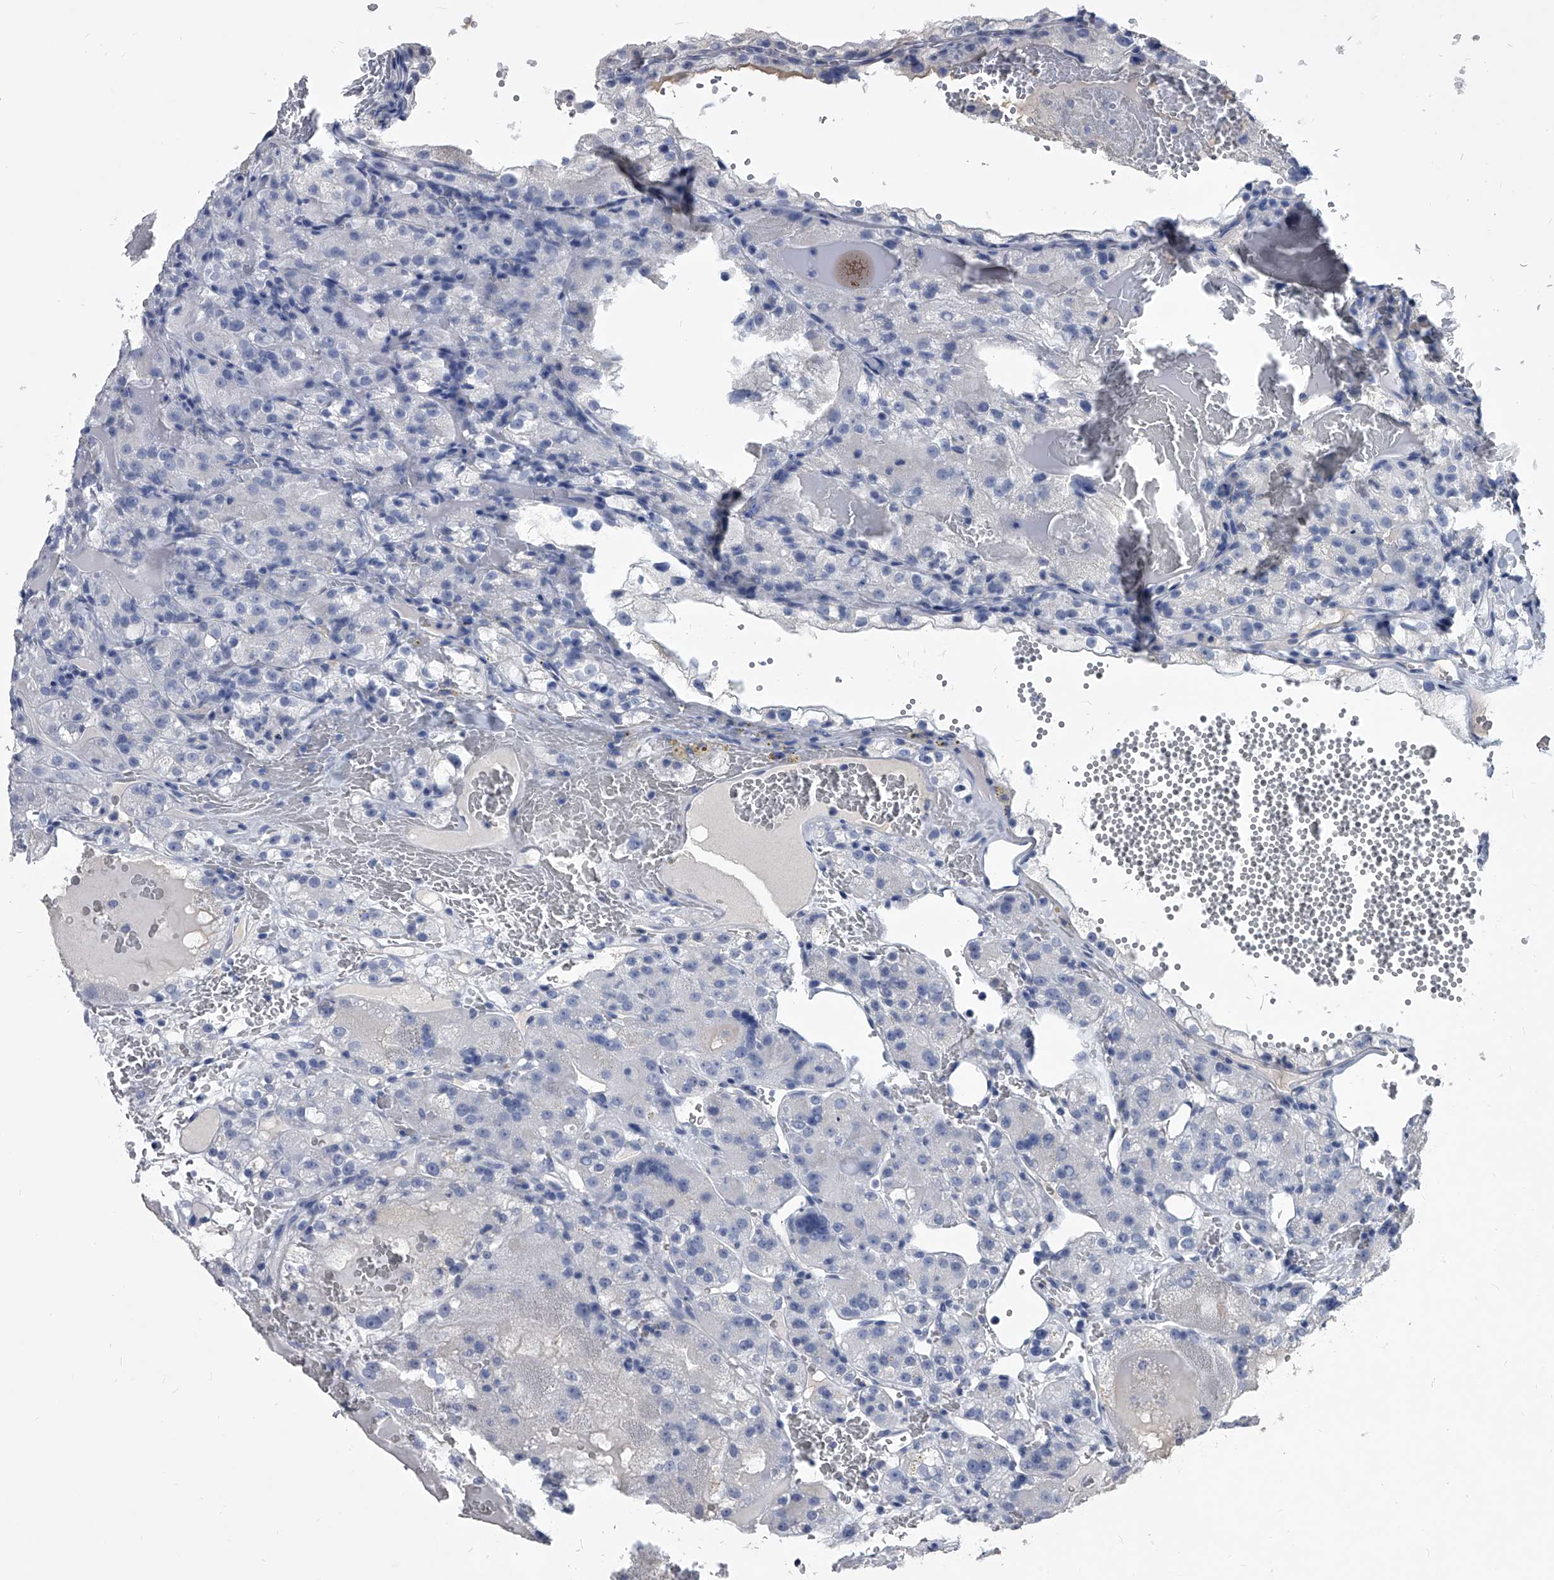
{"staining": {"intensity": "negative", "quantity": "none", "location": "none"}, "tissue": "renal cancer", "cell_type": "Tumor cells", "image_type": "cancer", "snomed": [{"axis": "morphology", "description": "Normal tissue, NOS"}, {"axis": "morphology", "description": "Adenocarcinoma, NOS"}, {"axis": "topography", "description": "Kidney"}], "caption": "This is a photomicrograph of immunohistochemistry staining of adenocarcinoma (renal), which shows no positivity in tumor cells.", "gene": "BCAS1", "patient": {"sex": "male", "age": 61}}